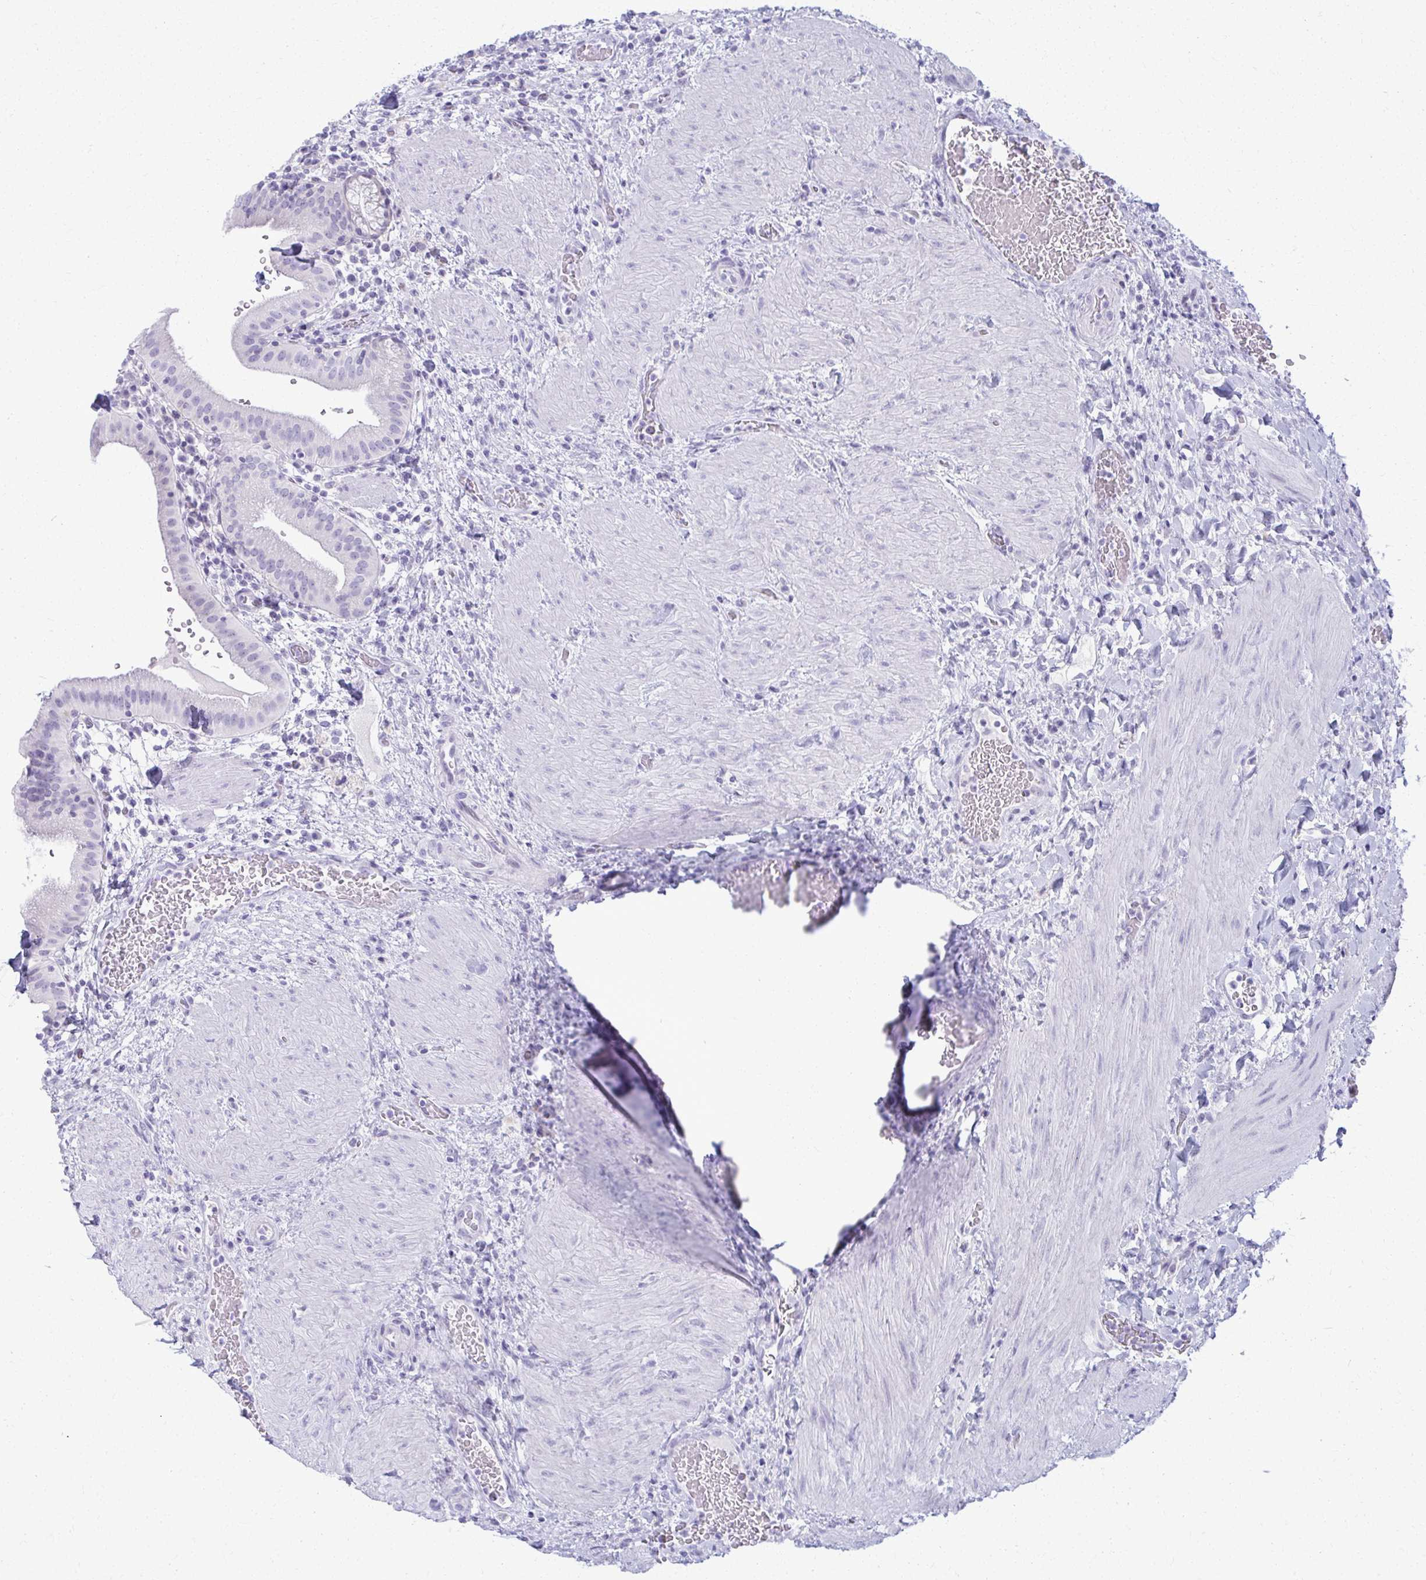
{"staining": {"intensity": "negative", "quantity": "none", "location": "none"}, "tissue": "gallbladder", "cell_type": "Glandular cells", "image_type": "normal", "snomed": [{"axis": "morphology", "description": "Normal tissue, NOS"}, {"axis": "topography", "description": "Gallbladder"}], "caption": "This is an immunohistochemistry image of unremarkable human gallbladder. There is no positivity in glandular cells.", "gene": "ACSM2A", "patient": {"sex": "male", "age": 26}}